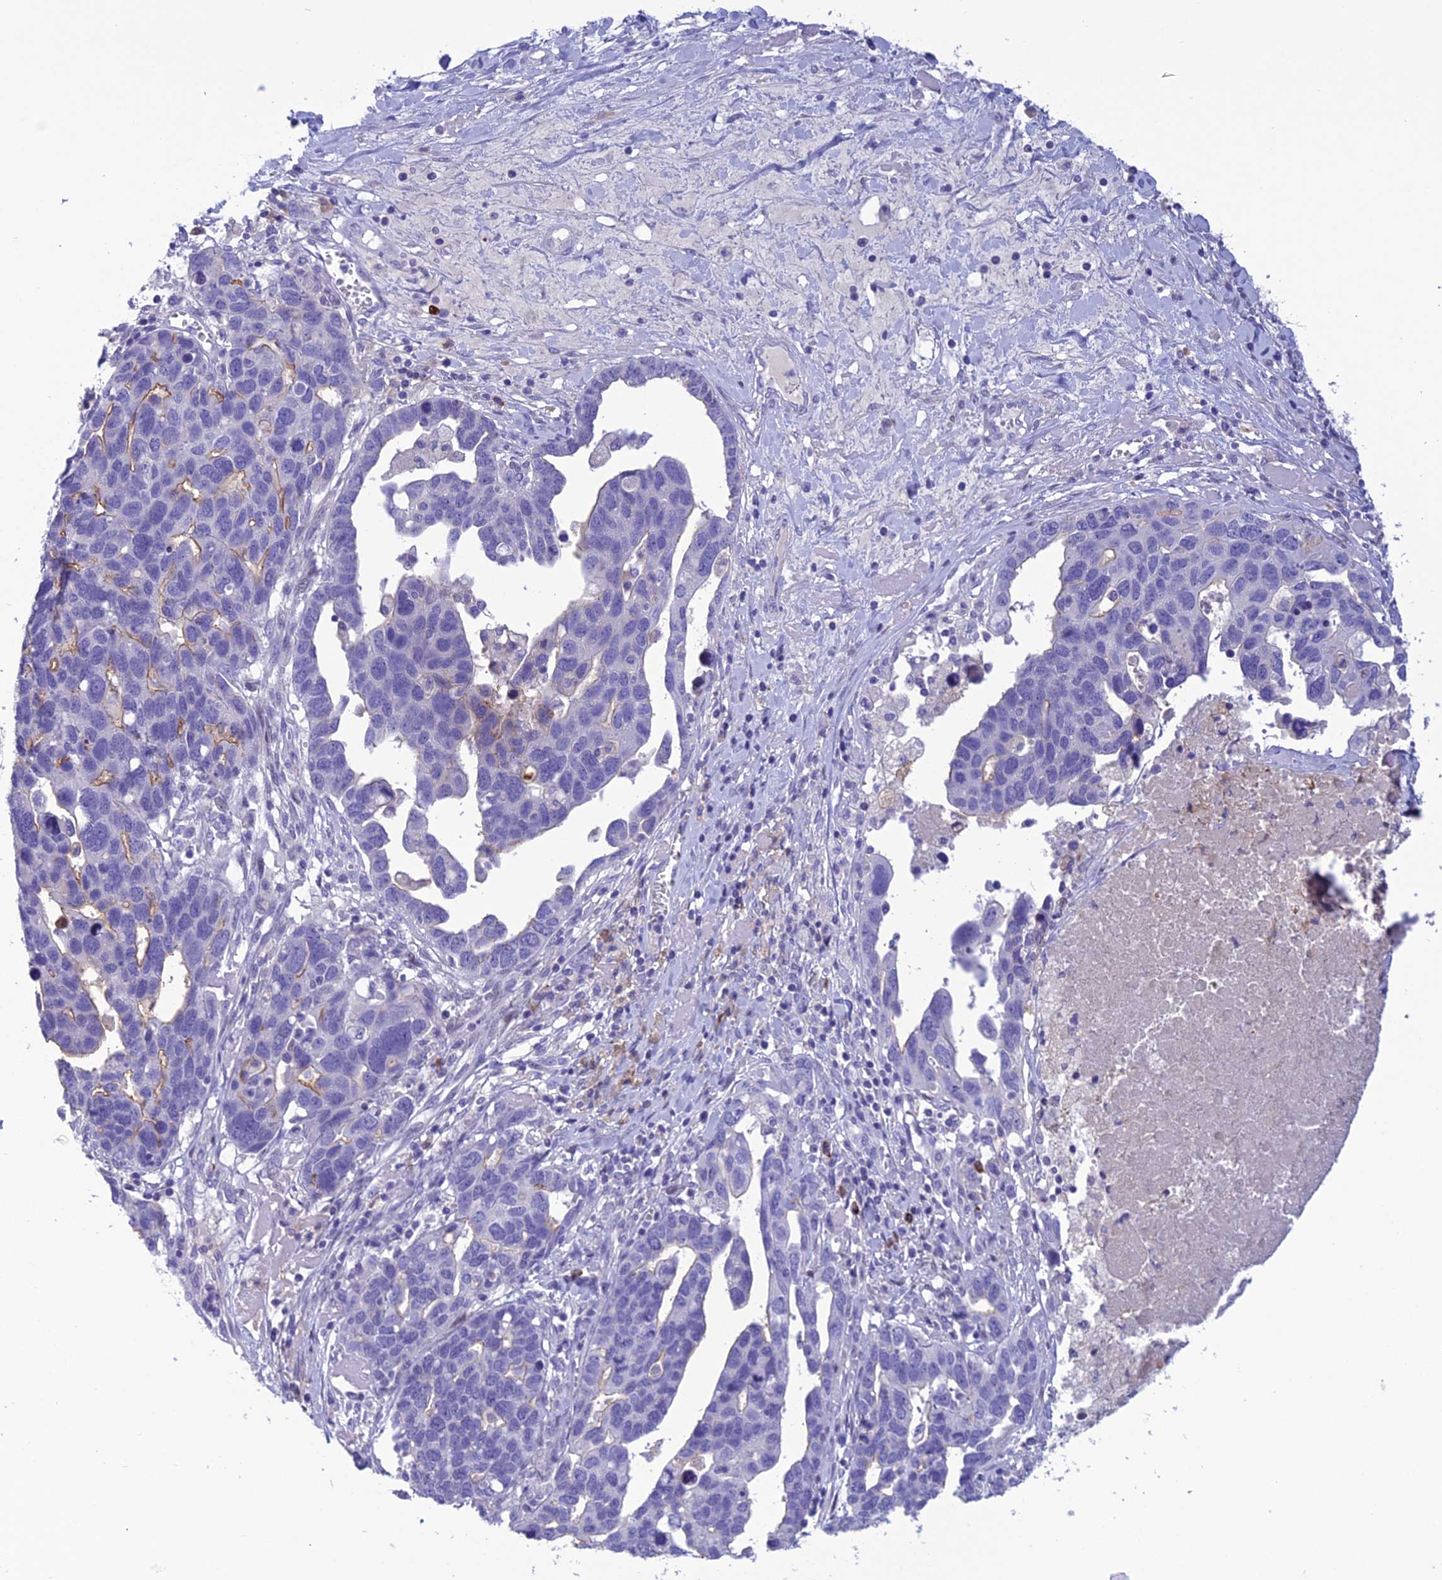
{"staining": {"intensity": "weak", "quantity": "<25%", "location": "cytoplasmic/membranous"}, "tissue": "ovarian cancer", "cell_type": "Tumor cells", "image_type": "cancer", "snomed": [{"axis": "morphology", "description": "Cystadenocarcinoma, serous, NOS"}, {"axis": "topography", "description": "Ovary"}], "caption": "Tumor cells are negative for brown protein staining in ovarian serous cystadenocarcinoma. The staining was performed using DAB to visualize the protein expression in brown, while the nuclei were stained in blue with hematoxylin (Magnification: 20x).", "gene": "CRB2", "patient": {"sex": "female", "age": 54}}